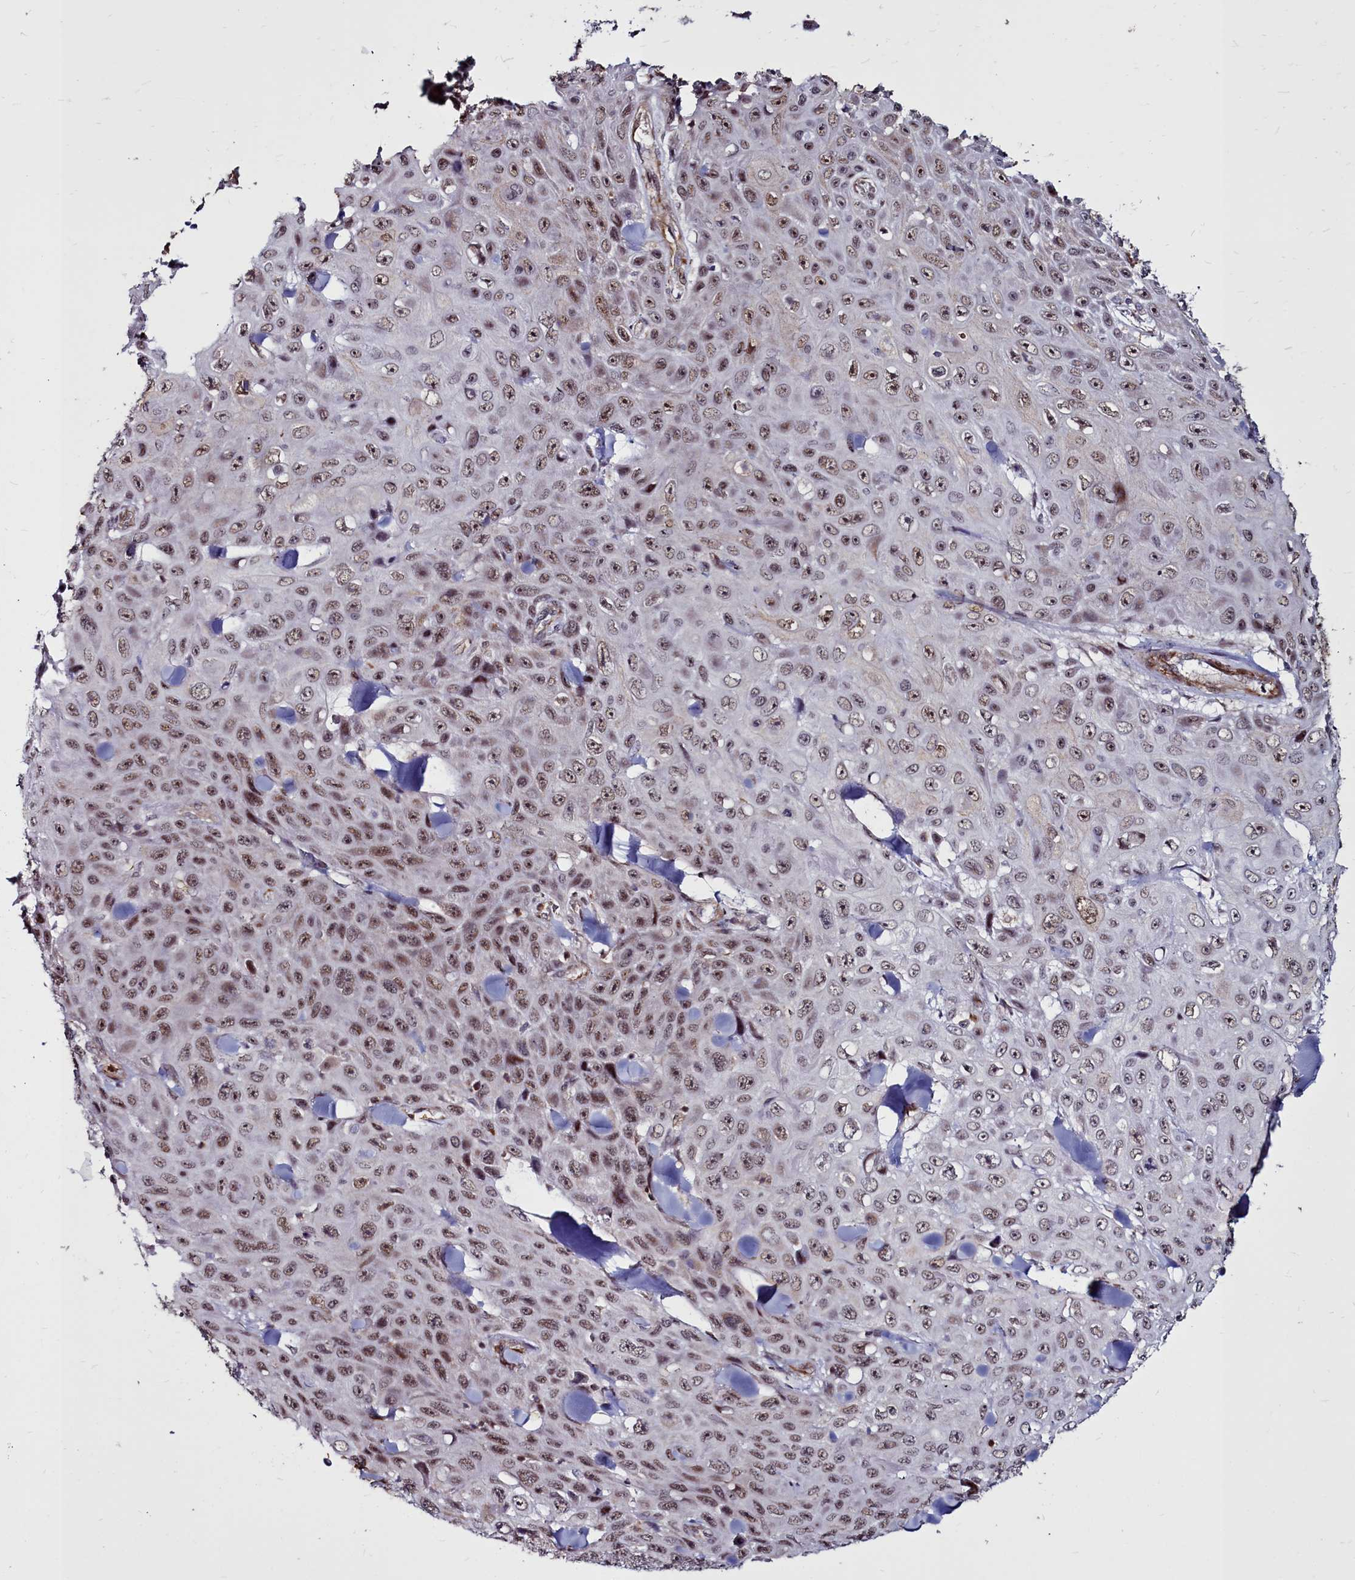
{"staining": {"intensity": "moderate", "quantity": ">75%", "location": "nuclear"}, "tissue": "skin cancer", "cell_type": "Tumor cells", "image_type": "cancer", "snomed": [{"axis": "morphology", "description": "Basal cell carcinoma"}, {"axis": "topography", "description": "Skin"}], "caption": "The immunohistochemical stain labels moderate nuclear staining in tumor cells of skin cancer (basal cell carcinoma) tissue.", "gene": "CLK3", "patient": {"sex": "male", "age": 73}}